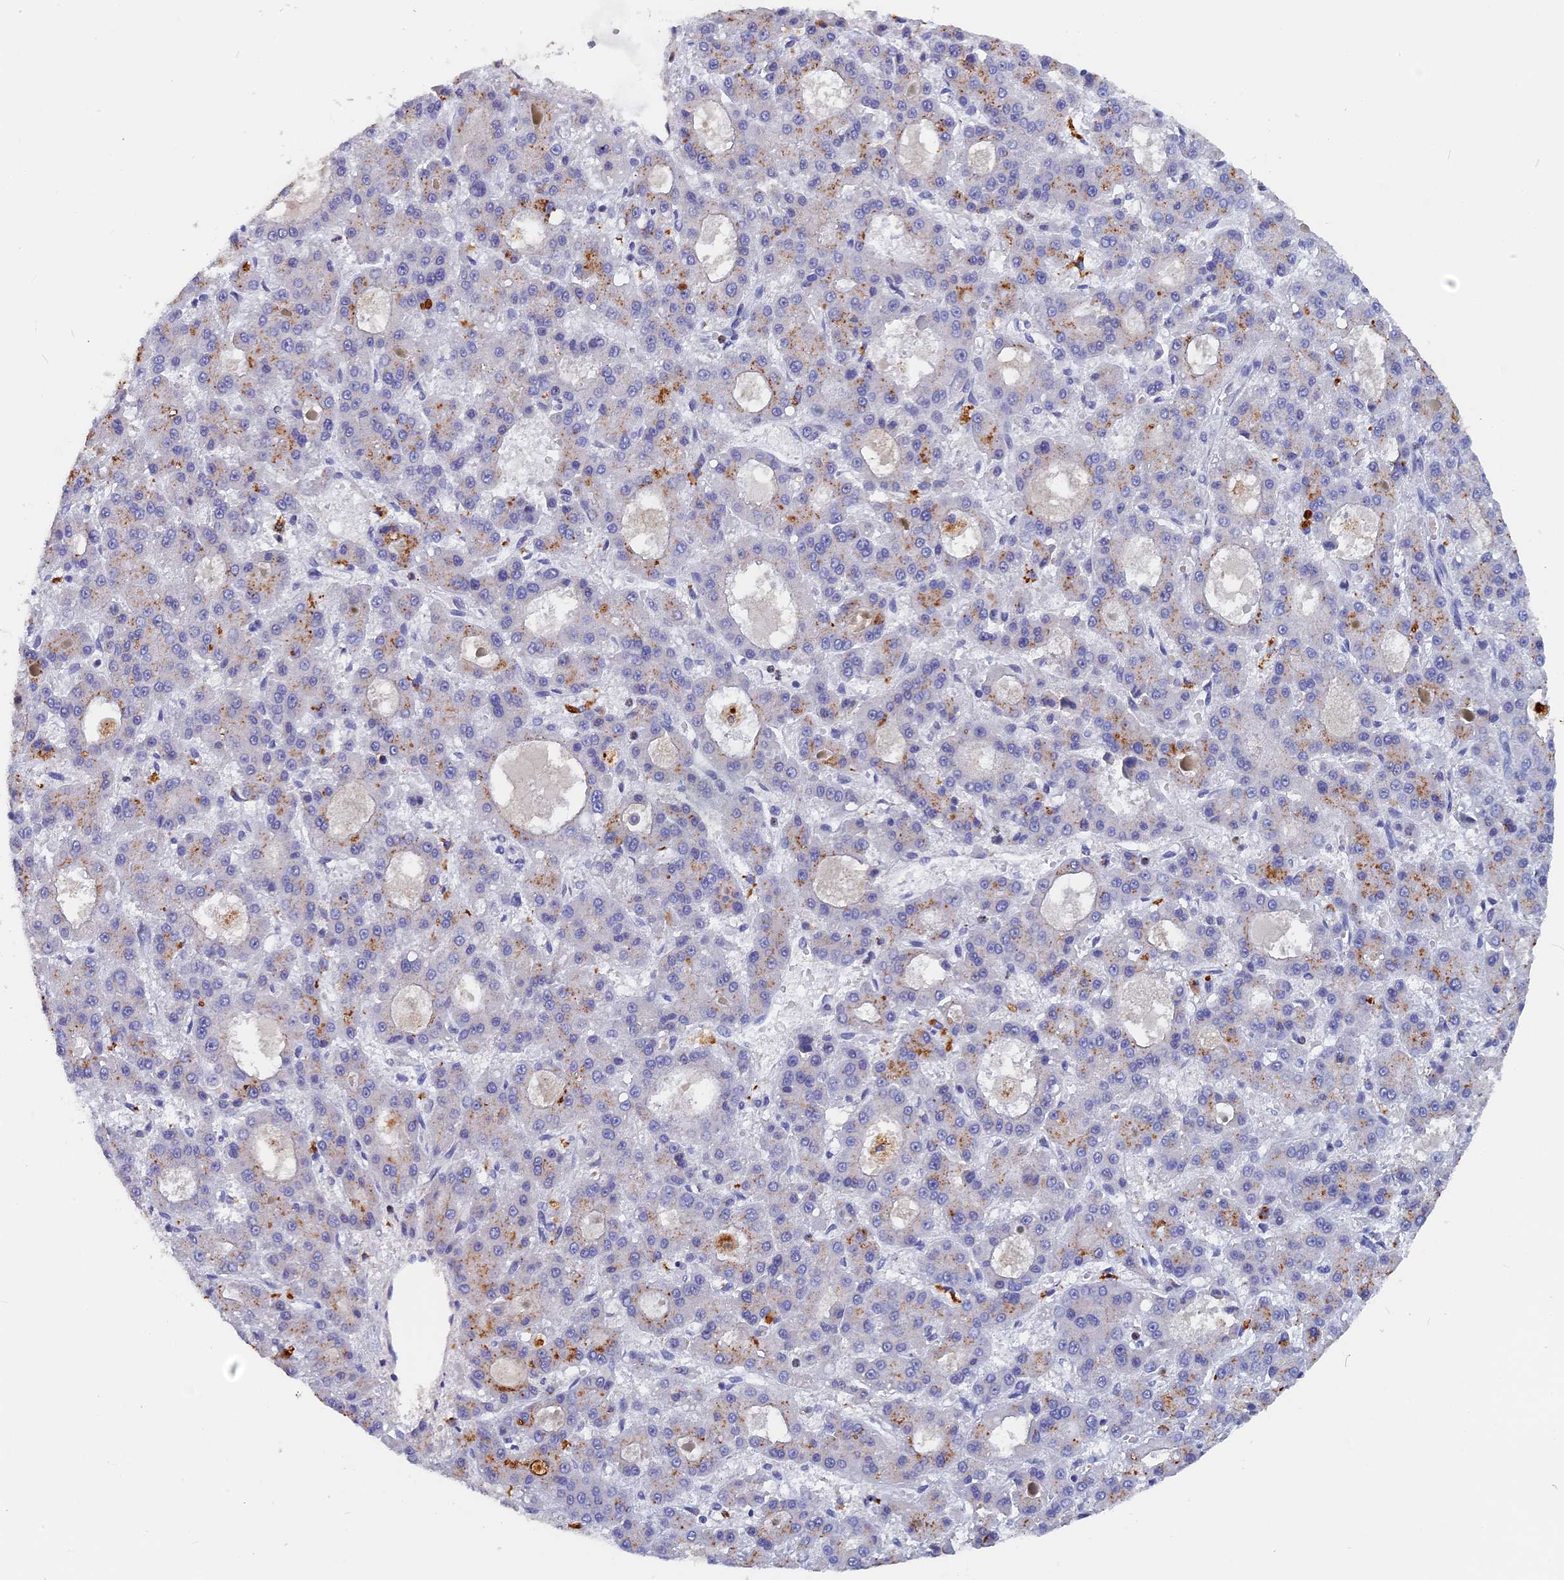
{"staining": {"intensity": "moderate", "quantity": "<25%", "location": "cytoplasmic/membranous"}, "tissue": "liver cancer", "cell_type": "Tumor cells", "image_type": "cancer", "snomed": [{"axis": "morphology", "description": "Carcinoma, Hepatocellular, NOS"}, {"axis": "topography", "description": "Liver"}], "caption": "IHC micrograph of human liver hepatocellular carcinoma stained for a protein (brown), which shows low levels of moderate cytoplasmic/membranous staining in about <25% of tumor cells.", "gene": "ACP7", "patient": {"sex": "male", "age": 70}}